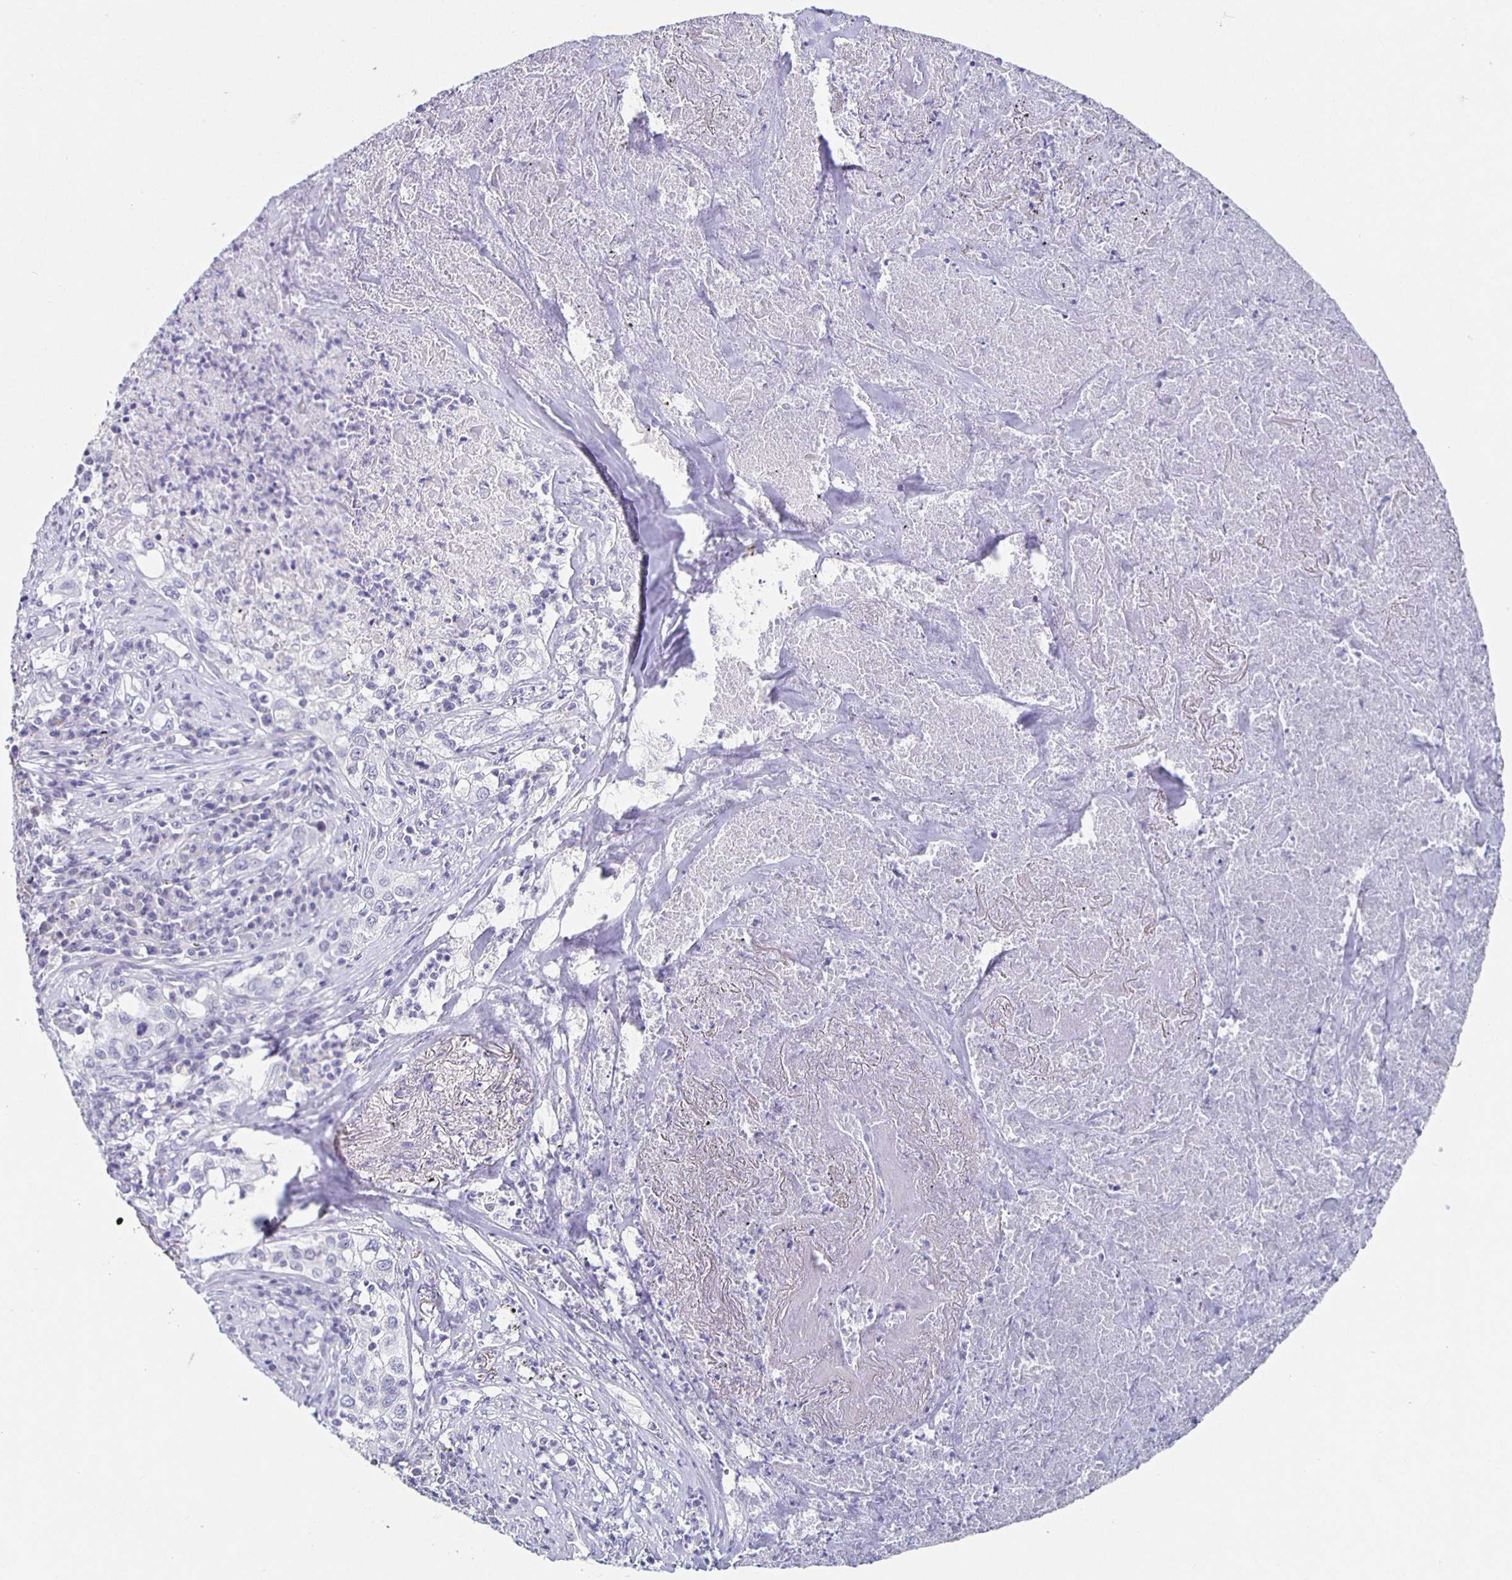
{"staining": {"intensity": "negative", "quantity": "none", "location": "none"}, "tissue": "lung cancer", "cell_type": "Tumor cells", "image_type": "cancer", "snomed": [{"axis": "morphology", "description": "Squamous cell carcinoma, NOS"}, {"axis": "topography", "description": "Lung"}], "caption": "A histopathology image of human lung cancer is negative for staining in tumor cells.", "gene": "CARNS1", "patient": {"sex": "male", "age": 71}}